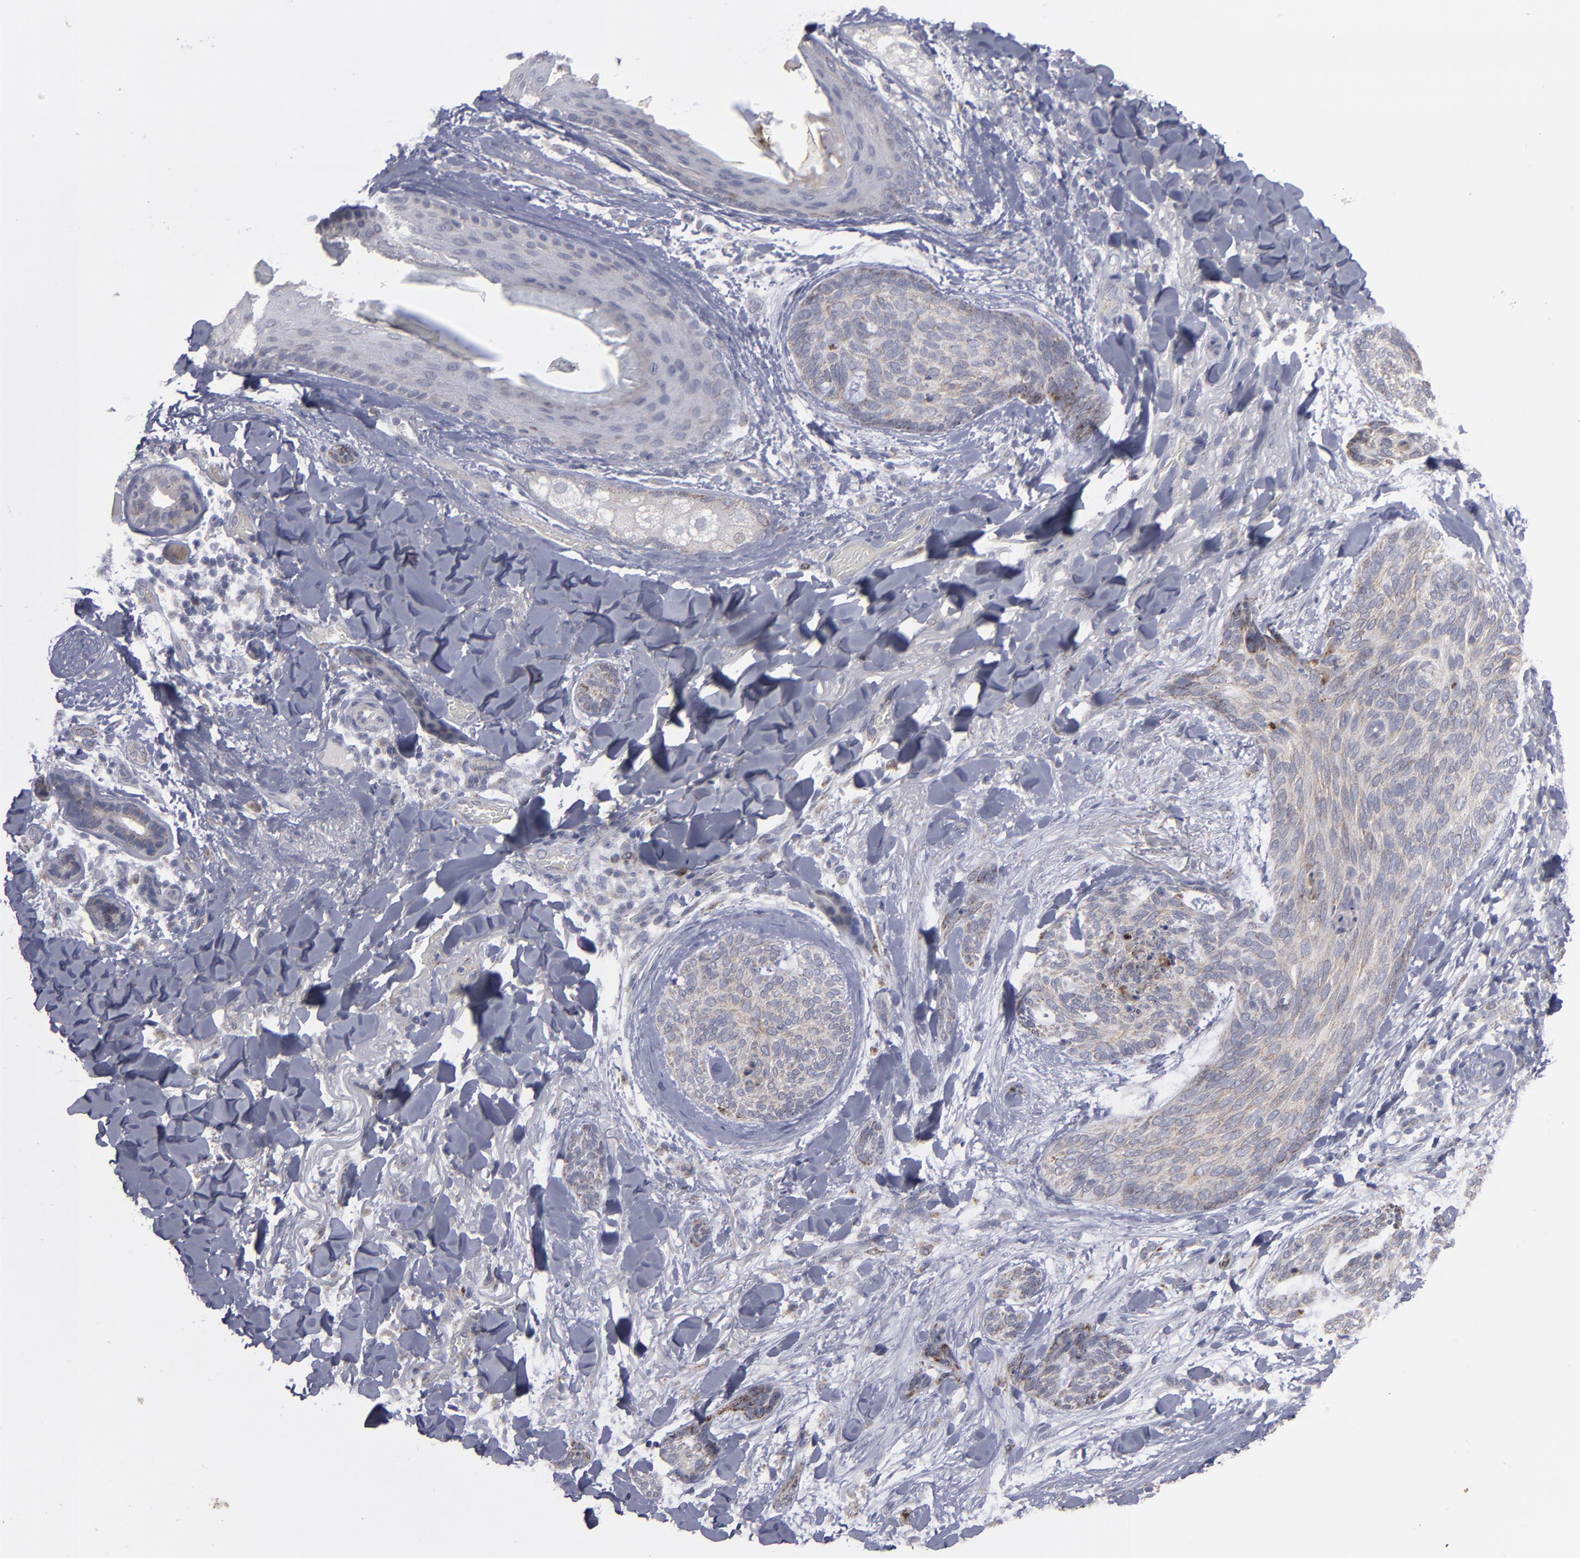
{"staining": {"intensity": "weak", "quantity": ">75%", "location": "cytoplasmic/membranous"}, "tissue": "skin cancer", "cell_type": "Tumor cells", "image_type": "cancer", "snomed": [{"axis": "morphology", "description": "Normal tissue, NOS"}, {"axis": "morphology", "description": "Basal cell carcinoma"}, {"axis": "topography", "description": "Skin"}], "caption": "A brown stain highlights weak cytoplasmic/membranous expression of a protein in skin cancer (basal cell carcinoma) tumor cells.", "gene": "MYOM2", "patient": {"sex": "female", "age": 71}}